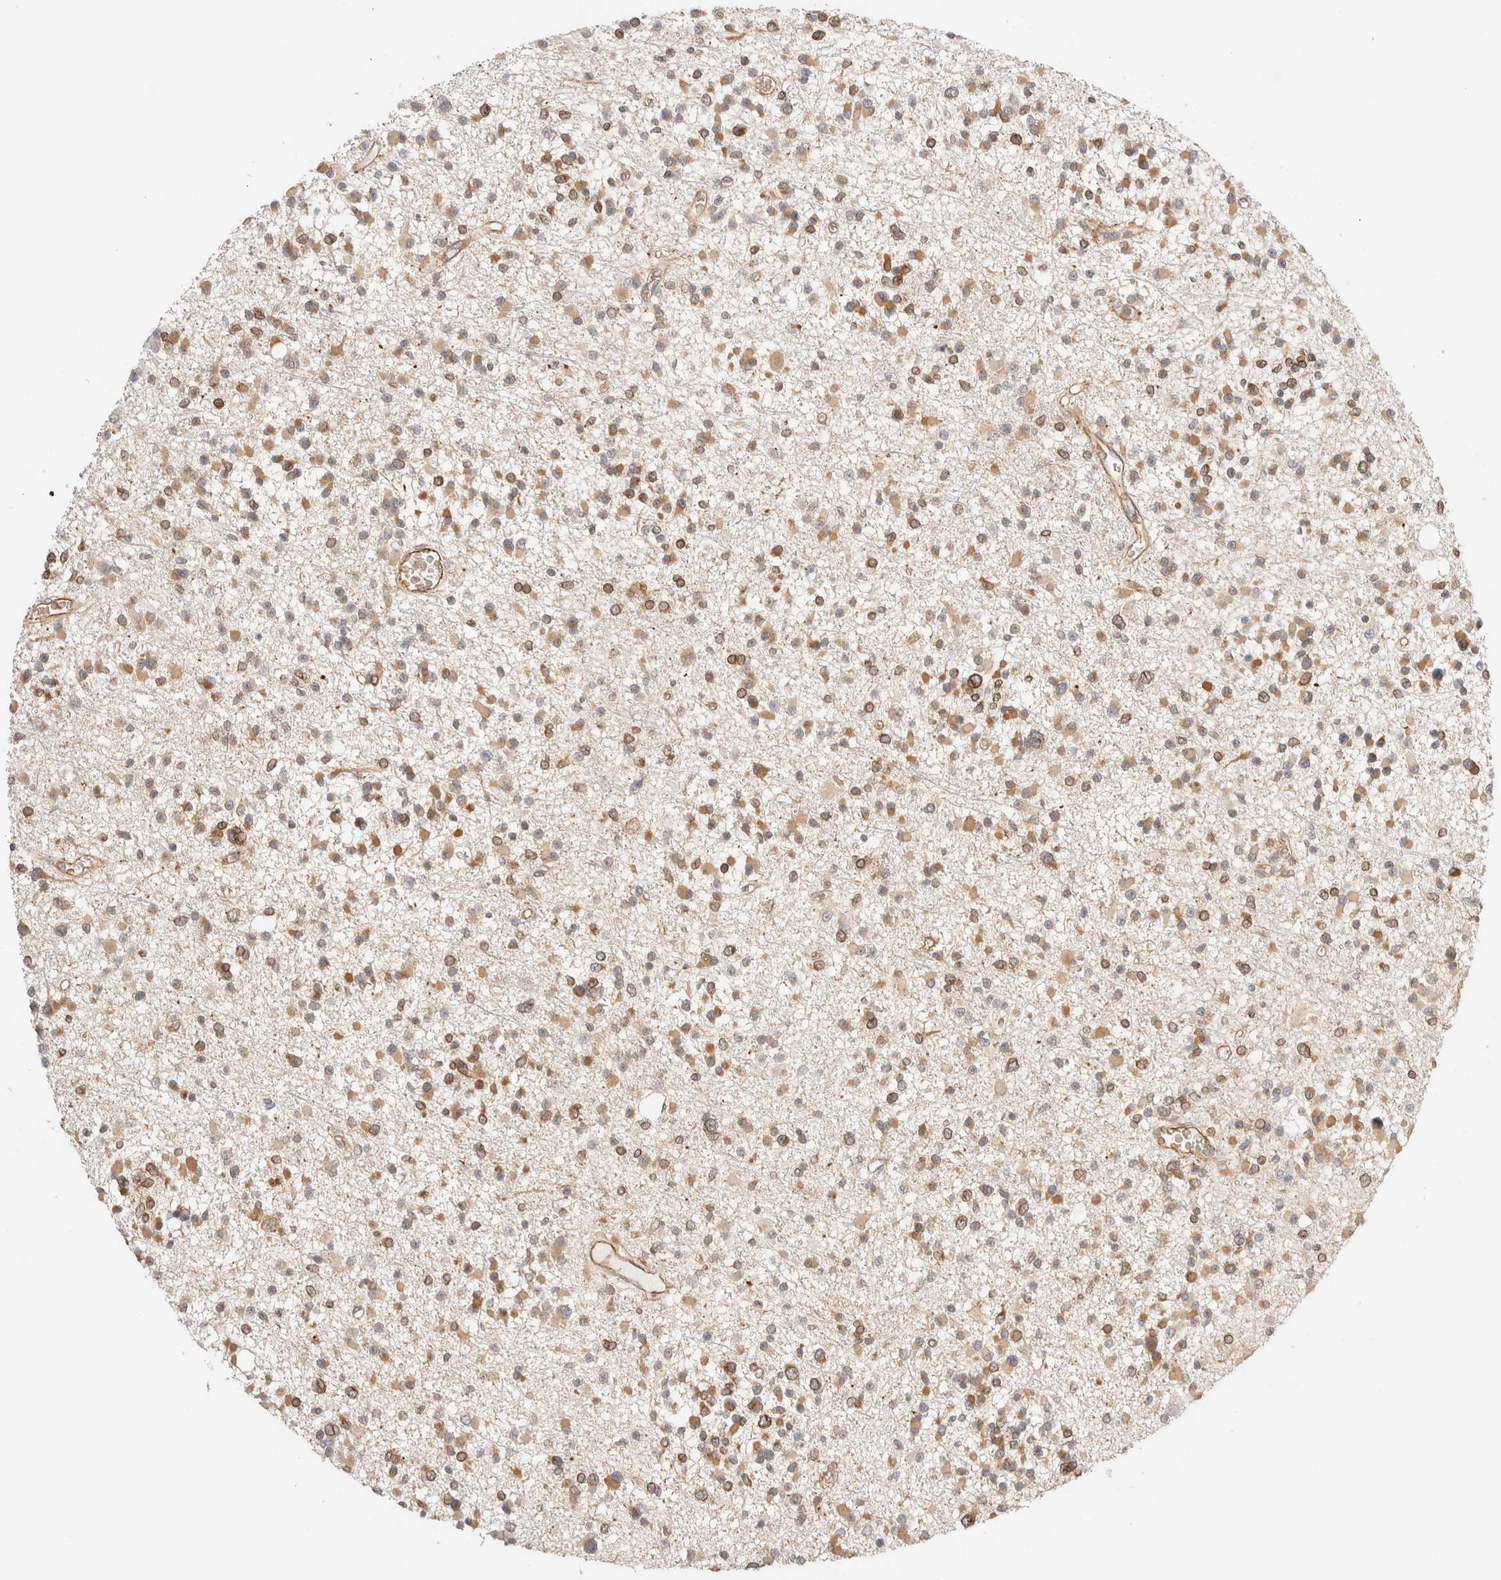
{"staining": {"intensity": "moderate", "quantity": ">75%", "location": "cytoplasmic/membranous"}, "tissue": "glioma", "cell_type": "Tumor cells", "image_type": "cancer", "snomed": [{"axis": "morphology", "description": "Glioma, malignant, Low grade"}, {"axis": "topography", "description": "Brain"}], "caption": "Immunohistochemical staining of human malignant glioma (low-grade) demonstrates medium levels of moderate cytoplasmic/membranous protein expression in about >75% of tumor cells.", "gene": "SYVN1", "patient": {"sex": "female", "age": 22}}